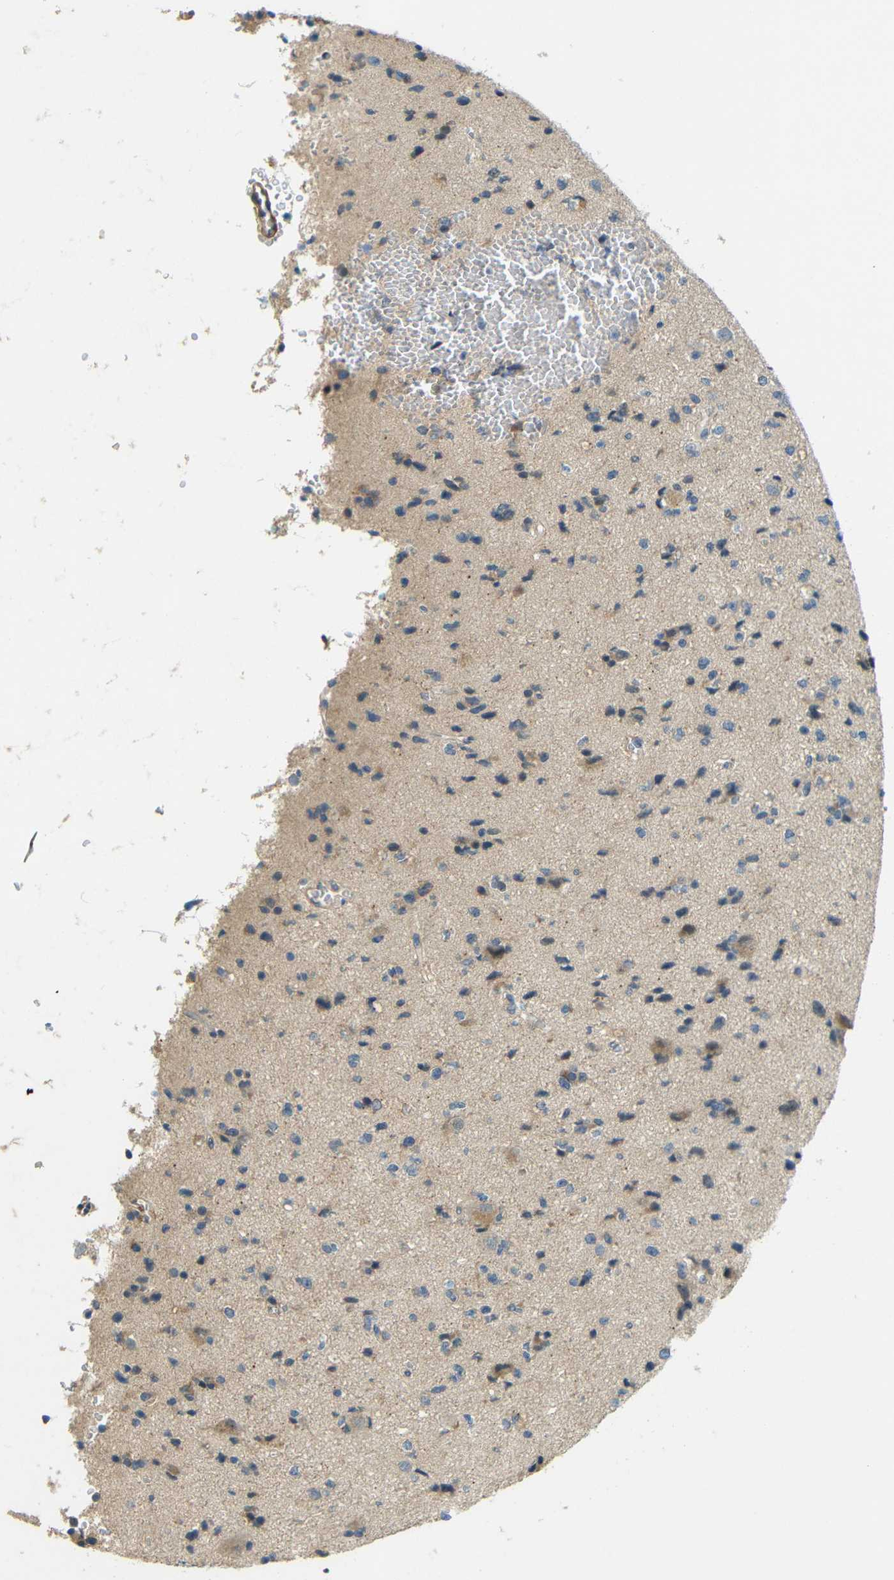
{"staining": {"intensity": "weak", "quantity": "<25%", "location": "cytoplasmic/membranous"}, "tissue": "glioma", "cell_type": "Tumor cells", "image_type": "cancer", "snomed": [{"axis": "morphology", "description": "Glioma, malignant, High grade"}, {"axis": "topography", "description": "pancreas cauda"}], "caption": "Malignant glioma (high-grade) was stained to show a protein in brown. There is no significant positivity in tumor cells.", "gene": "FNDC3A", "patient": {"sex": "male", "age": 60}}